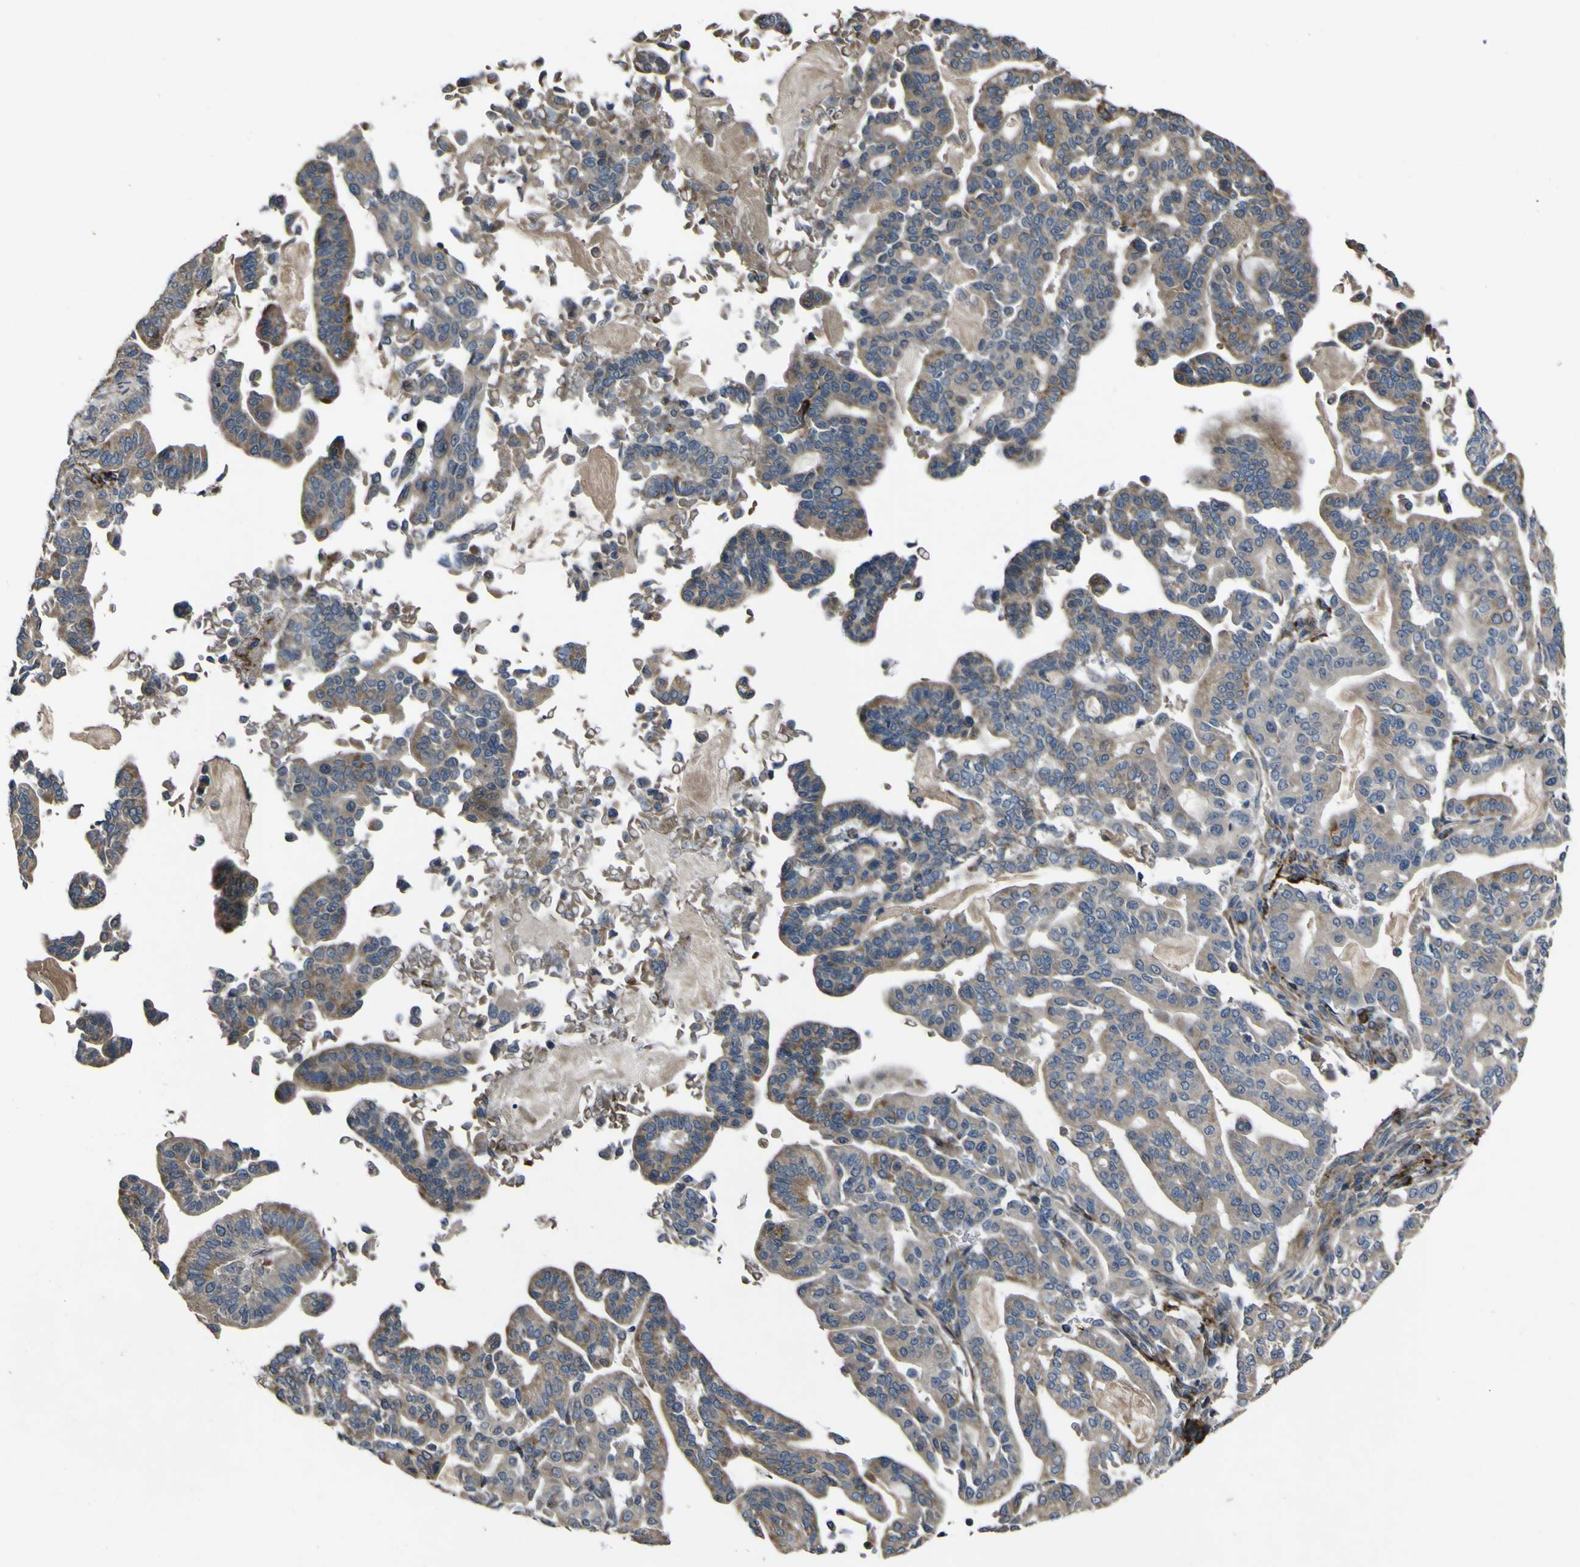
{"staining": {"intensity": "moderate", "quantity": "25%-75%", "location": "cytoplasmic/membranous"}, "tissue": "pancreatic cancer", "cell_type": "Tumor cells", "image_type": "cancer", "snomed": [{"axis": "morphology", "description": "Adenocarcinoma, NOS"}, {"axis": "topography", "description": "Pancreas"}], "caption": "A brown stain shows moderate cytoplasmic/membranous expression of a protein in pancreatic adenocarcinoma tumor cells.", "gene": "GPLD1", "patient": {"sex": "male", "age": 63}}